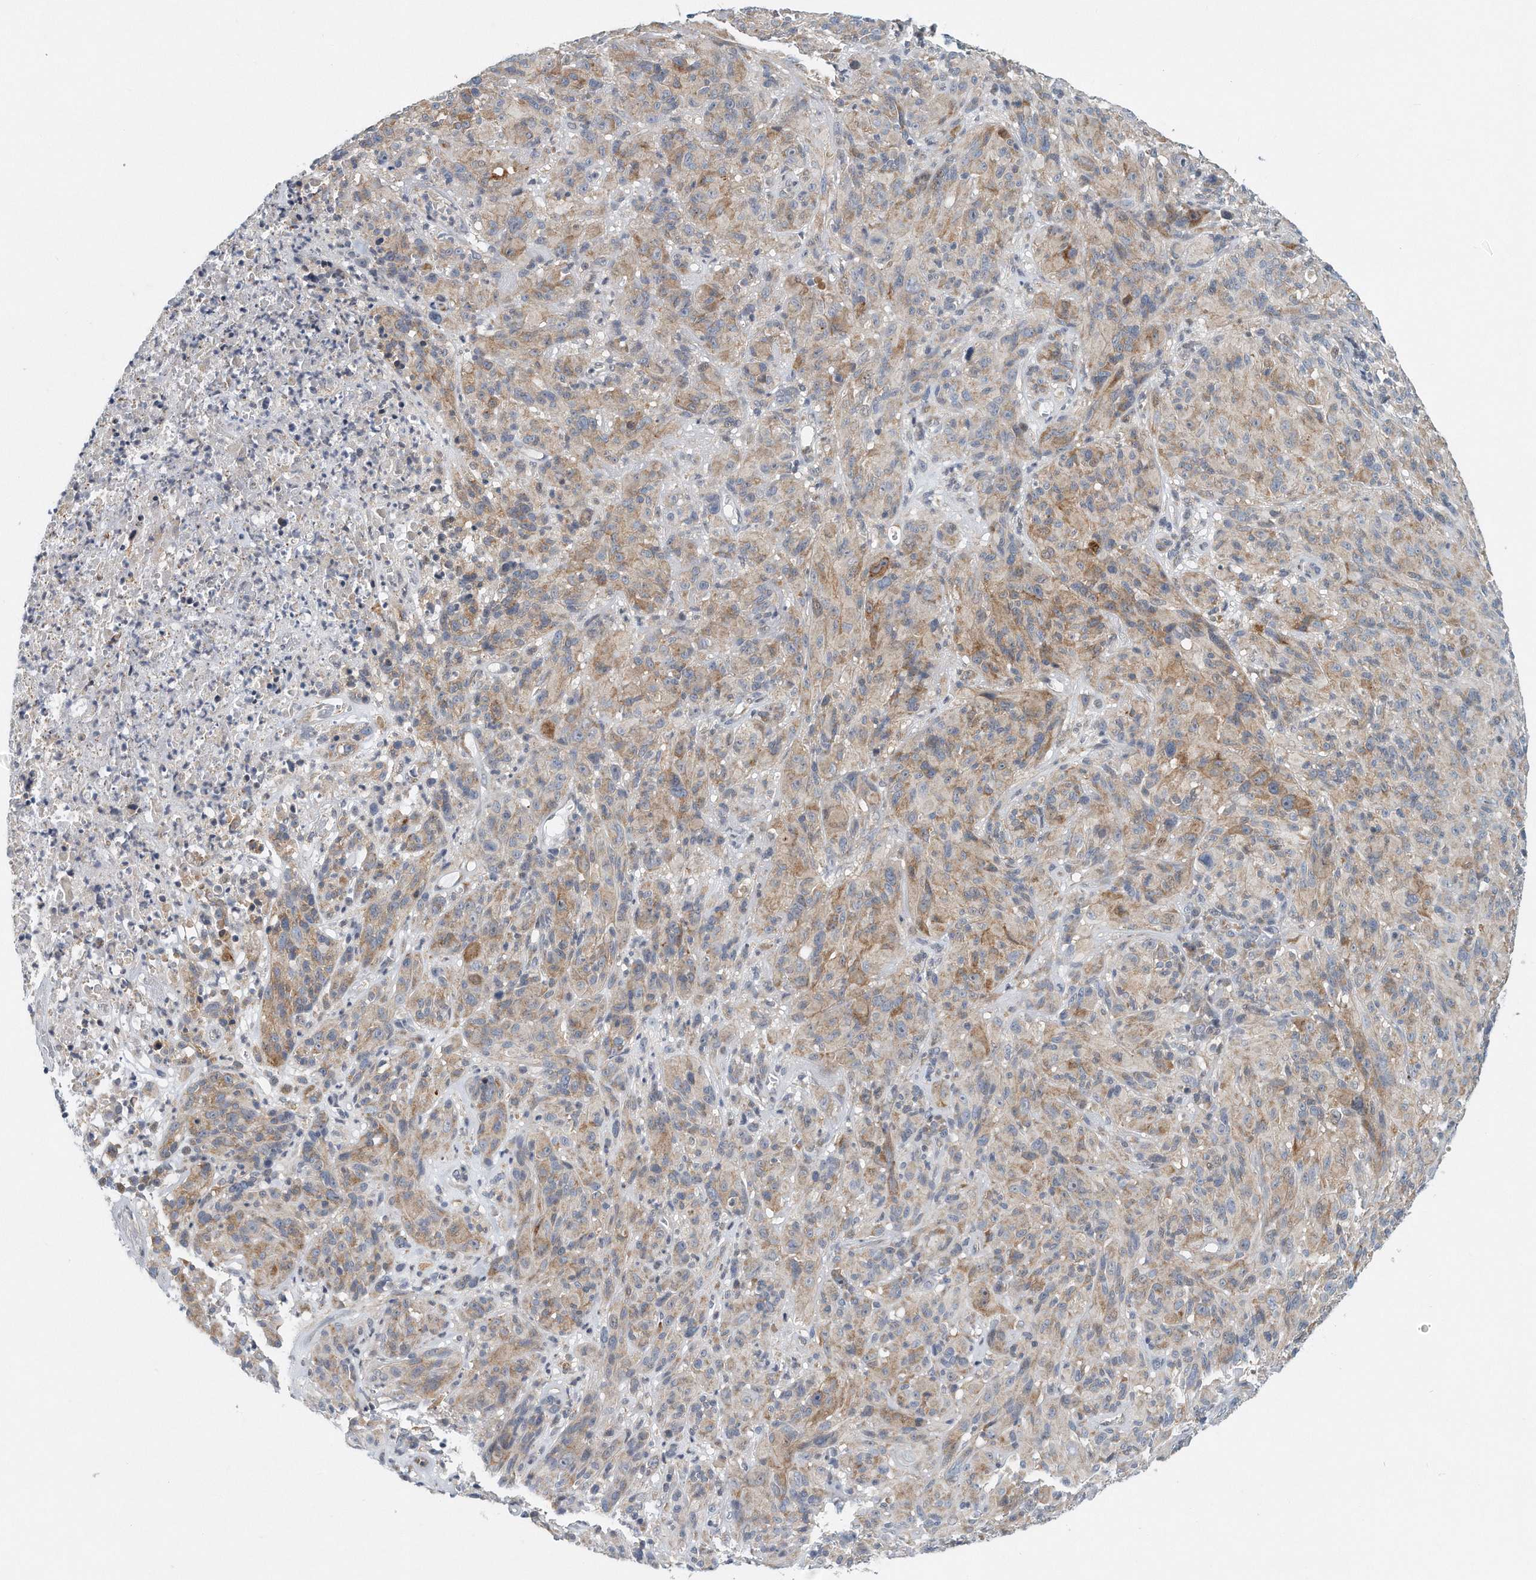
{"staining": {"intensity": "moderate", "quantity": "25%-75%", "location": "cytoplasmic/membranous"}, "tissue": "melanoma", "cell_type": "Tumor cells", "image_type": "cancer", "snomed": [{"axis": "morphology", "description": "Malignant melanoma, NOS"}, {"axis": "topography", "description": "Skin of head"}], "caption": "This is a micrograph of IHC staining of melanoma, which shows moderate positivity in the cytoplasmic/membranous of tumor cells.", "gene": "VLDLR", "patient": {"sex": "male", "age": 96}}